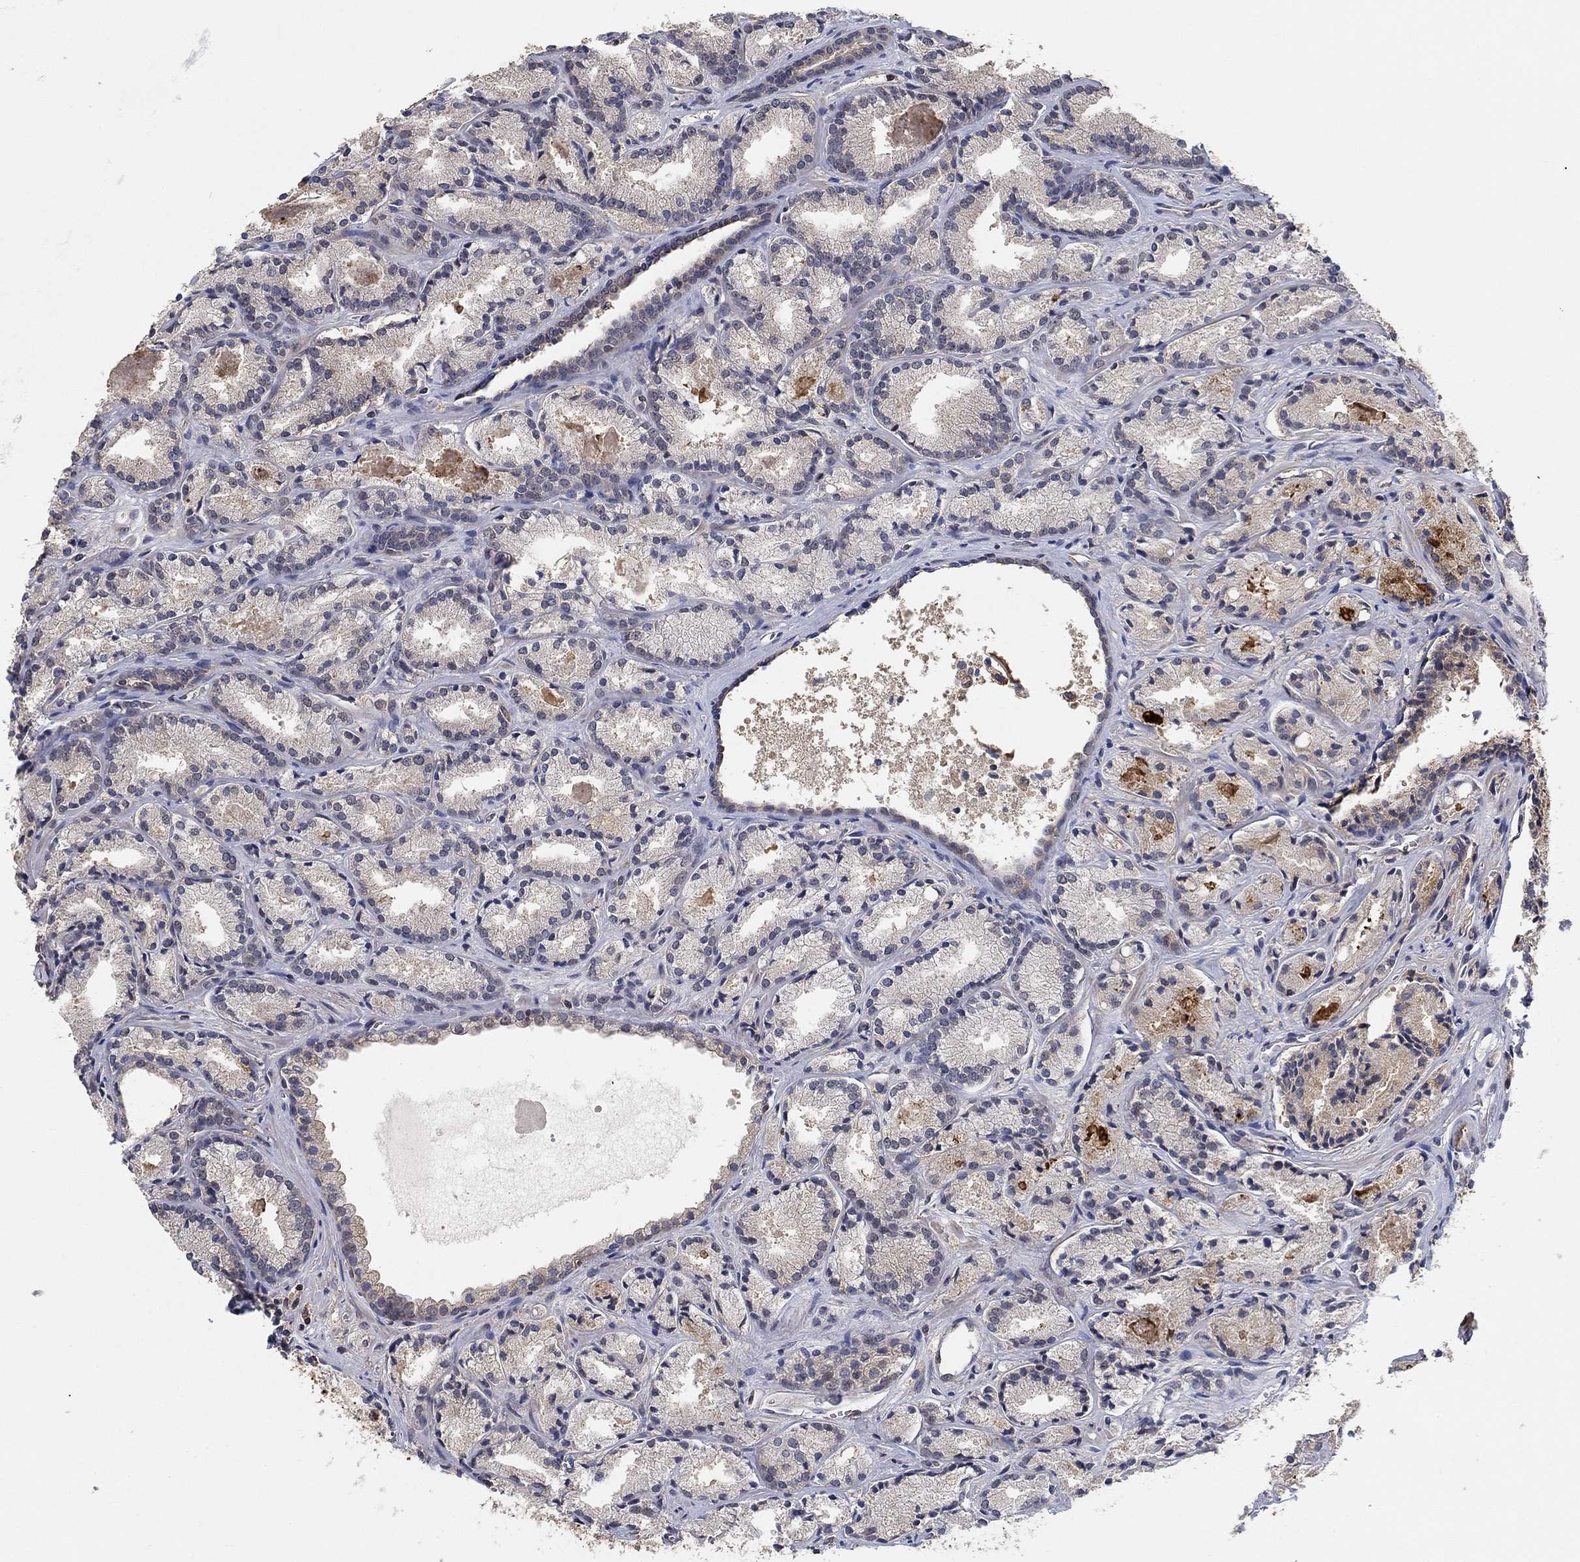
{"staining": {"intensity": "negative", "quantity": "none", "location": "none"}, "tissue": "prostate cancer", "cell_type": "Tumor cells", "image_type": "cancer", "snomed": [{"axis": "morphology", "description": "Adenocarcinoma, NOS"}, {"axis": "morphology", "description": "Adenocarcinoma, High grade"}, {"axis": "topography", "description": "Prostate"}], "caption": "Immunohistochemical staining of prostate adenocarcinoma (high-grade) exhibits no significant staining in tumor cells. Nuclei are stained in blue.", "gene": "CCDC43", "patient": {"sex": "male", "age": 70}}